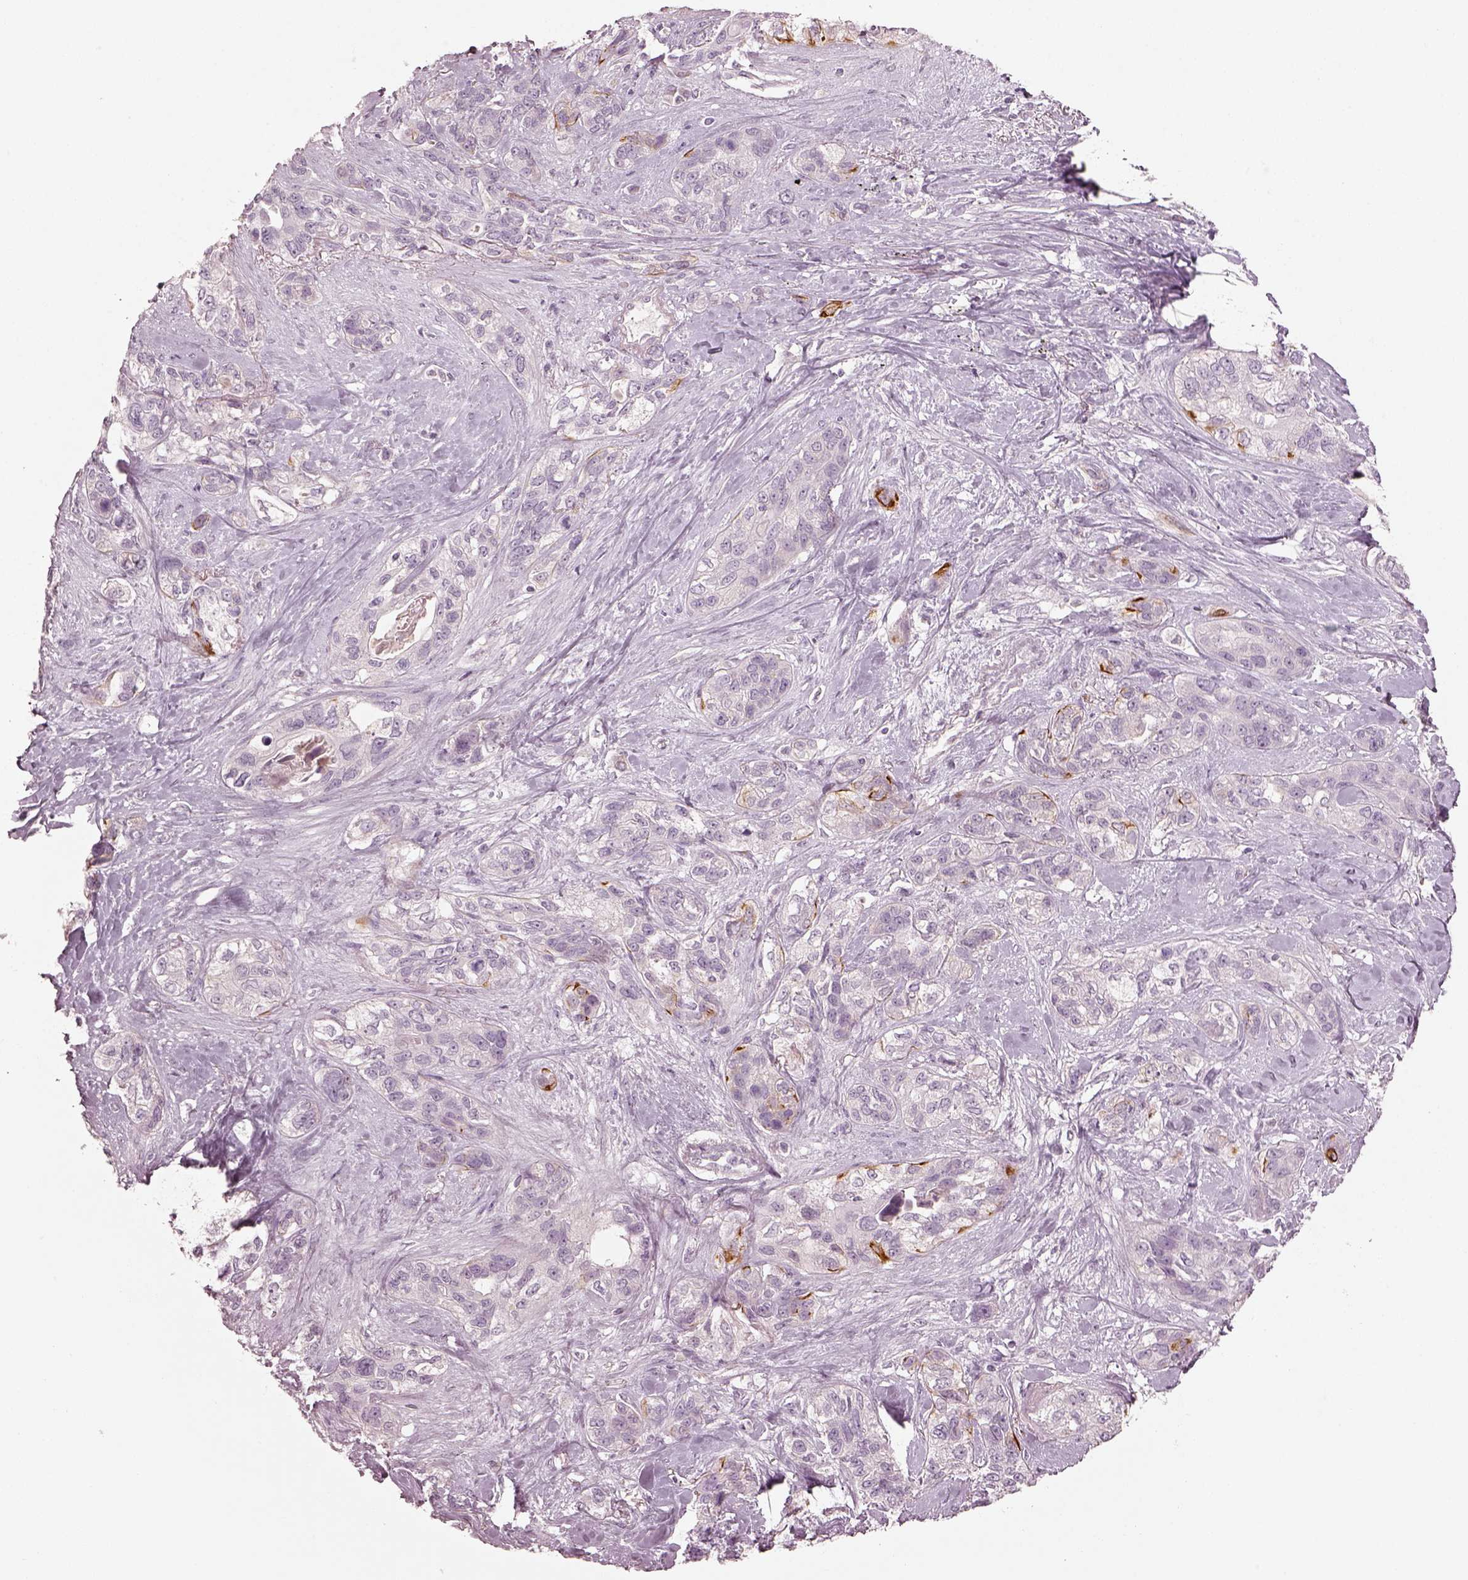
{"staining": {"intensity": "negative", "quantity": "none", "location": "none"}, "tissue": "lung cancer", "cell_type": "Tumor cells", "image_type": "cancer", "snomed": [{"axis": "morphology", "description": "Squamous cell carcinoma, NOS"}, {"axis": "topography", "description": "Lung"}], "caption": "There is no significant positivity in tumor cells of lung squamous cell carcinoma. The staining is performed using DAB brown chromogen with nuclei counter-stained in using hematoxylin.", "gene": "SPATA6L", "patient": {"sex": "female", "age": 70}}